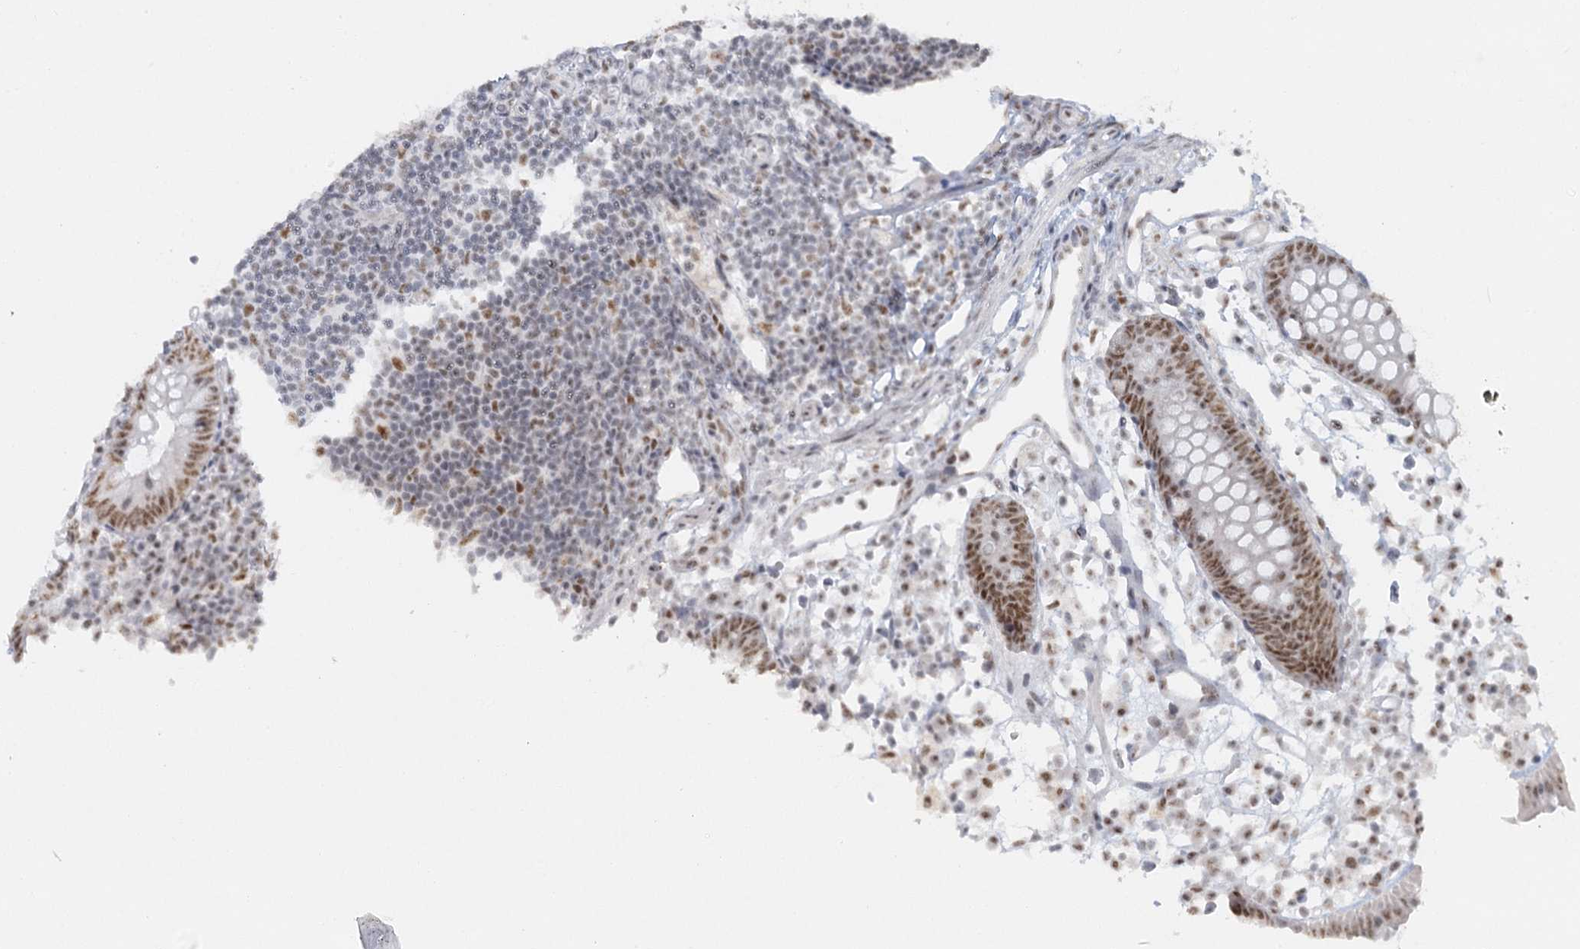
{"staining": {"intensity": "moderate", "quantity": "25%-75%", "location": "cytoplasmic/membranous,nuclear"}, "tissue": "appendix", "cell_type": "Glandular cells", "image_type": "normal", "snomed": [{"axis": "morphology", "description": "Normal tissue, NOS"}, {"axis": "topography", "description": "Appendix"}], "caption": "Glandular cells show moderate cytoplasmic/membranous,nuclear staining in approximately 25%-75% of cells in unremarkable appendix. (Brightfield microscopy of DAB IHC at high magnification).", "gene": "U2SURP", "patient": {"sex": "female", "age": 20}}